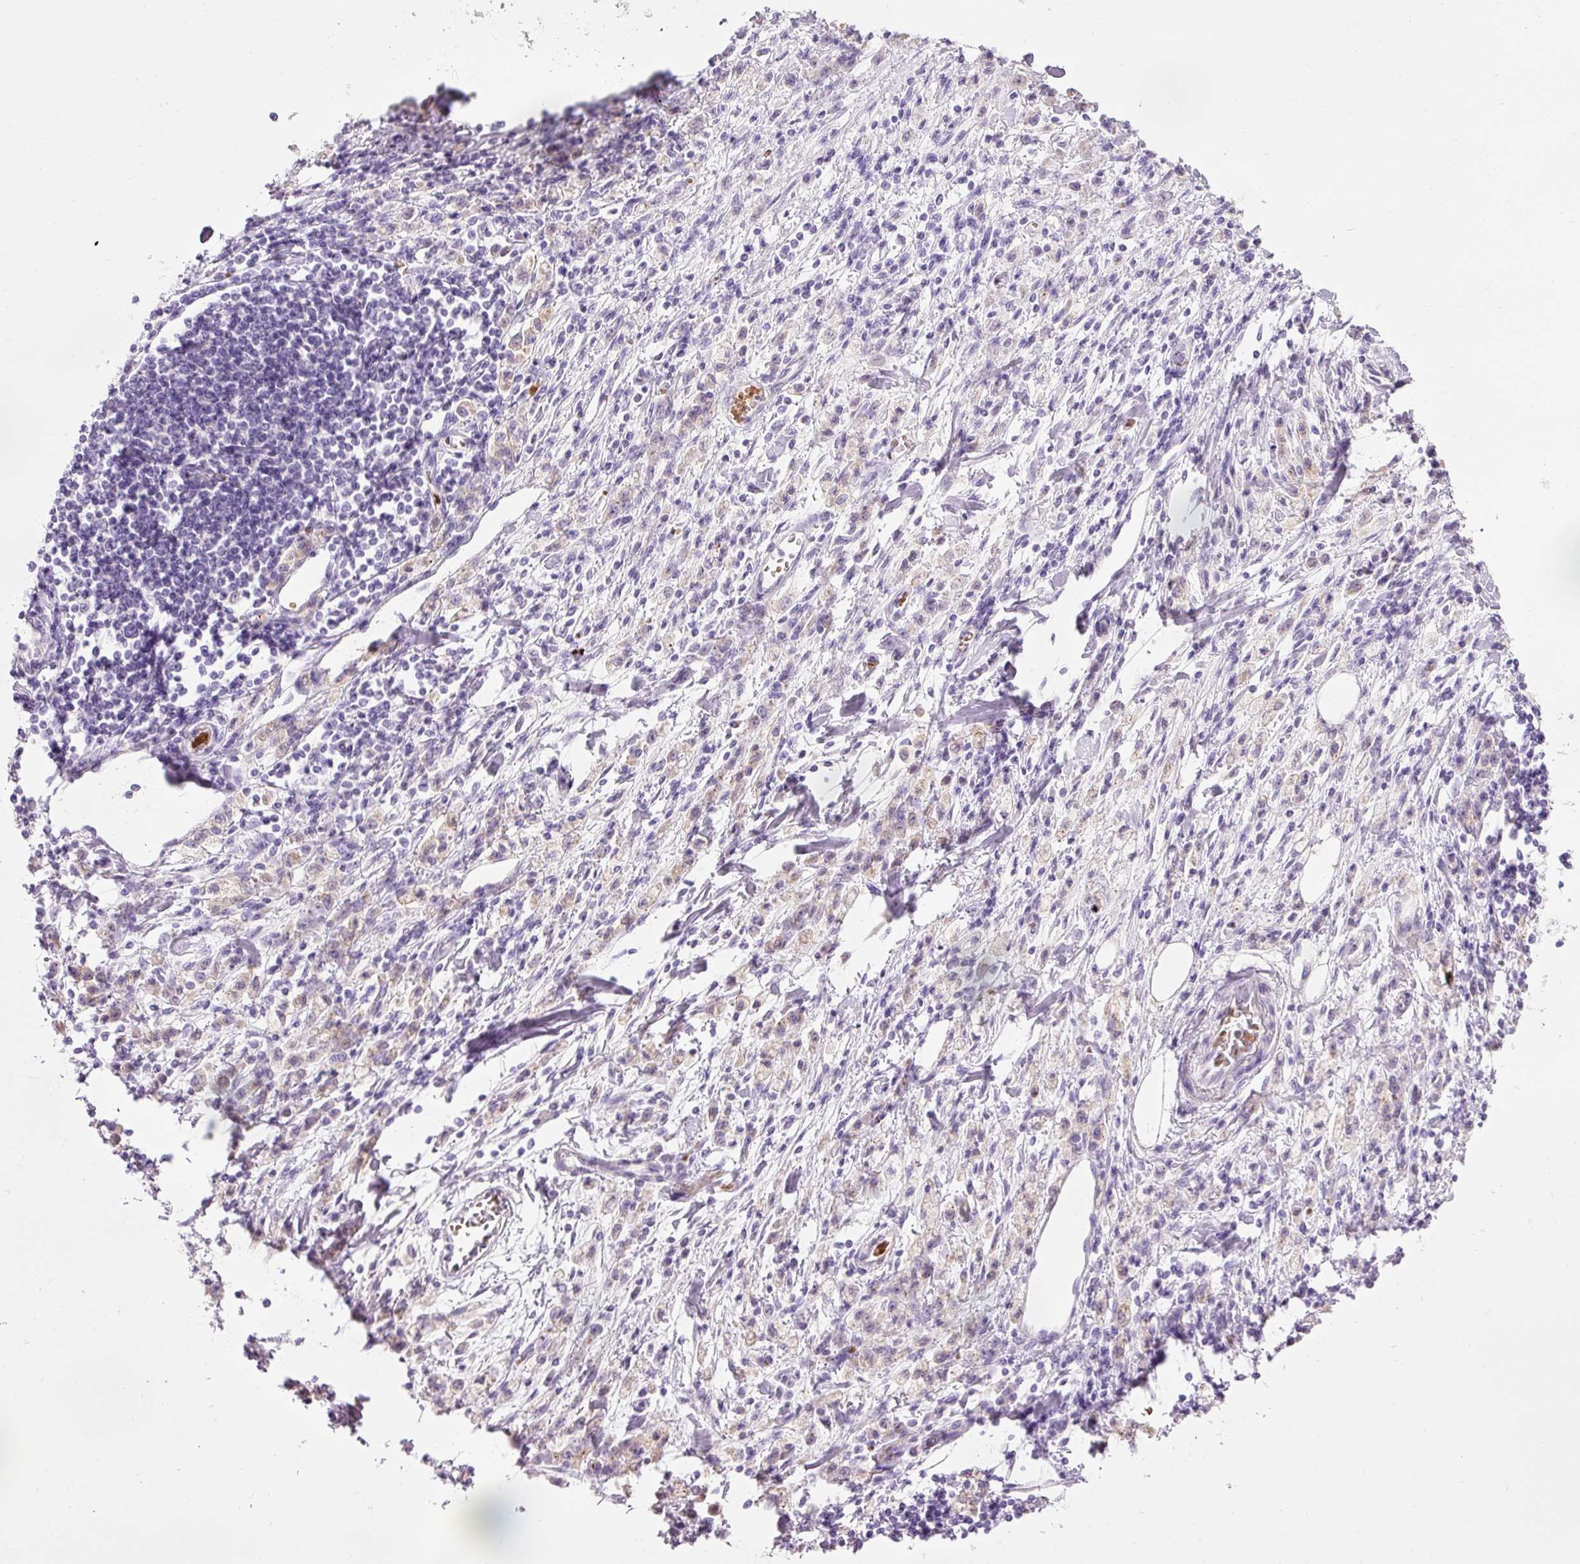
{"staining": {"intensity": "weak", "quantity": "<25%", "location": "cytoplasmic/membranous"}, "tissue": "stomach cancer", "cell_type": "Tumor cells", "image_type": "cancer", "snomed": [{"axis": "morphology", "description": "Adenocarcinoma, NOS"}, {"axis": "topography", "description": "Stomach"}], "caption": "A high-resolution histopathology image shows immunohistochemistry staining of adenocarcinoma (stomach), which demonstrates no significant positivity in tumor cells. Brightfield microscopy of immunohistochemistry stained with DAB (brown) and hematoxylin (blue), captured at high magnification.", "gene": "DHRS11", "patient": {"sex": "male", "age": 77}}